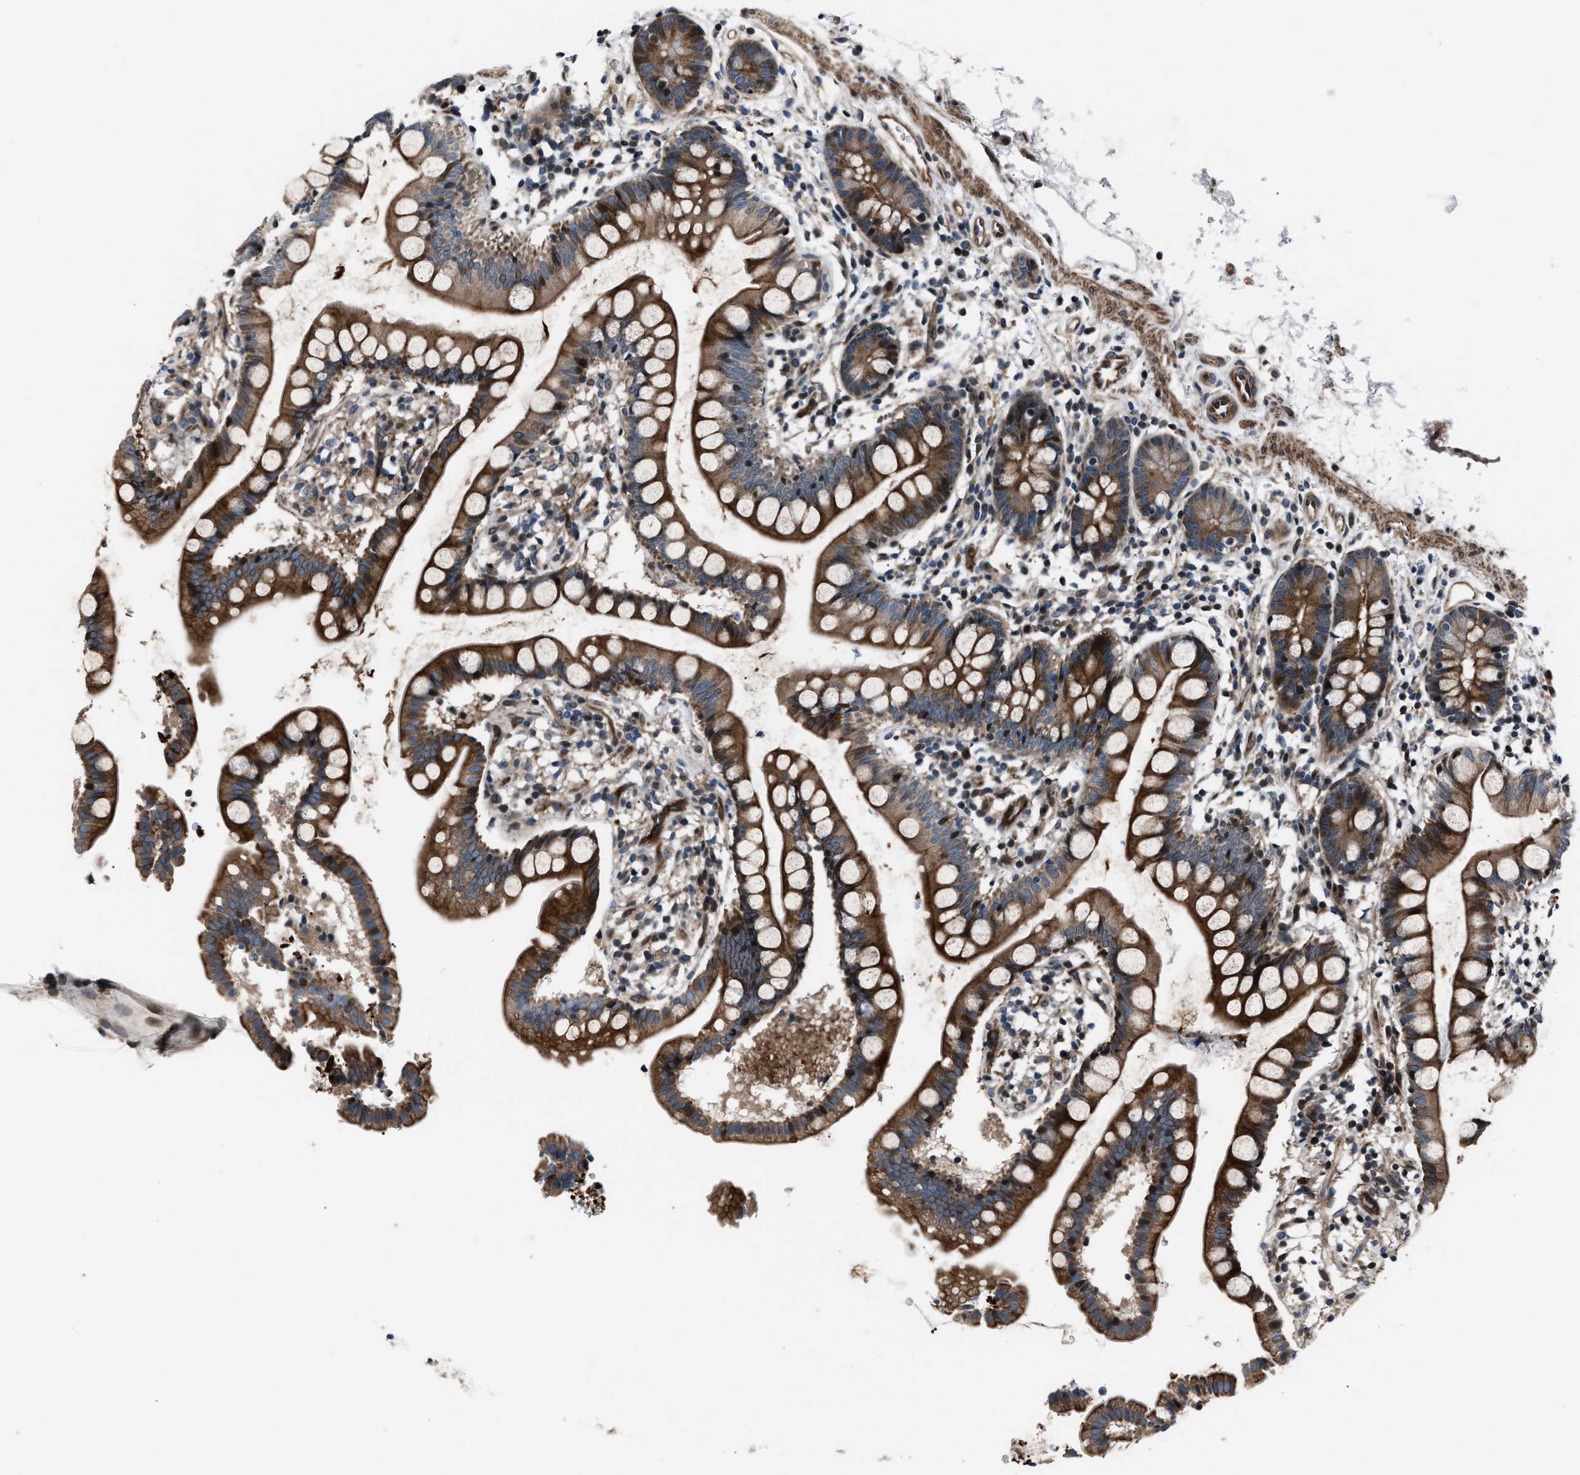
{"staining": {"intensity": "strong", "quantity": ">75%", "location": "cytoplasmic/membranous"}, "tissue": "small intestine", "cell_type": "Glandular cells", "image_type": "normal", "snomed": [{"axis": "morphology", "description": "Normal tissue, NOS"}, {"axis": "topography", "description": "Small intestine"}], "caption": "This micrograph demonstrates normal small intestine stained with immunohistochemistry (IHC) to label a protein in brown. The cytoplasmic/membranous of glandular cells show strong positivity for the protein. Nuclei are counter-stained blue.", "gene": "DYNC2I1", "patient": {"sex": "female", "age": 84}}